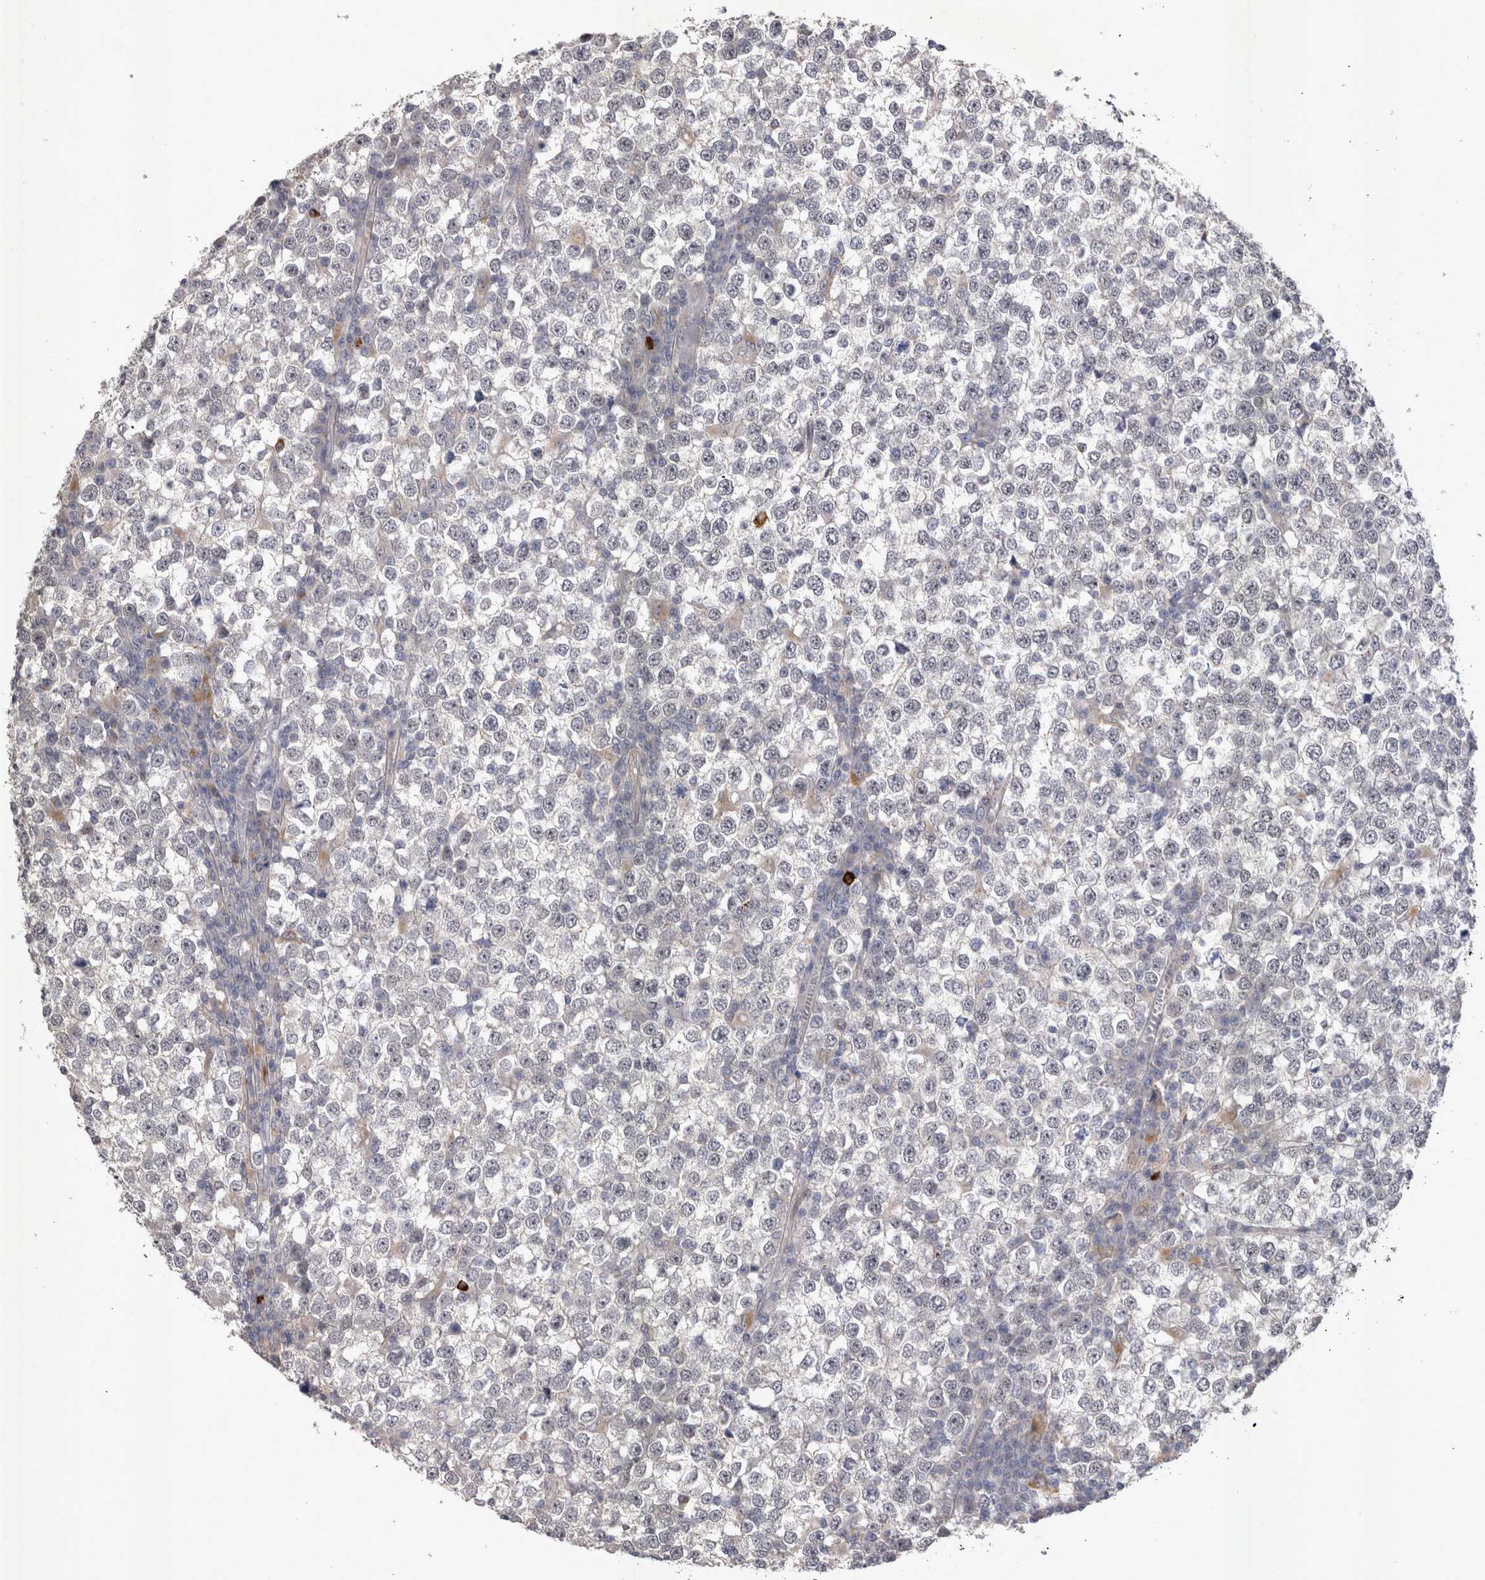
{"staining": {"intensity": "negative", "quantity": "none", "location": "none"}, "tissue": "testis cancer", "cell_type": "Tumor cells", "image_type": "cancer", "snomed": [{"axis": "morphology", "description": "Seminoma, NOS"}, {"axis": "topography", "description": "Testis"}], "caption": "A photomicrograph of human testis cancer is negative for staining in tumor cells.", "gene": "CTBS", "patient": {"sex": "male", "age": 65}}